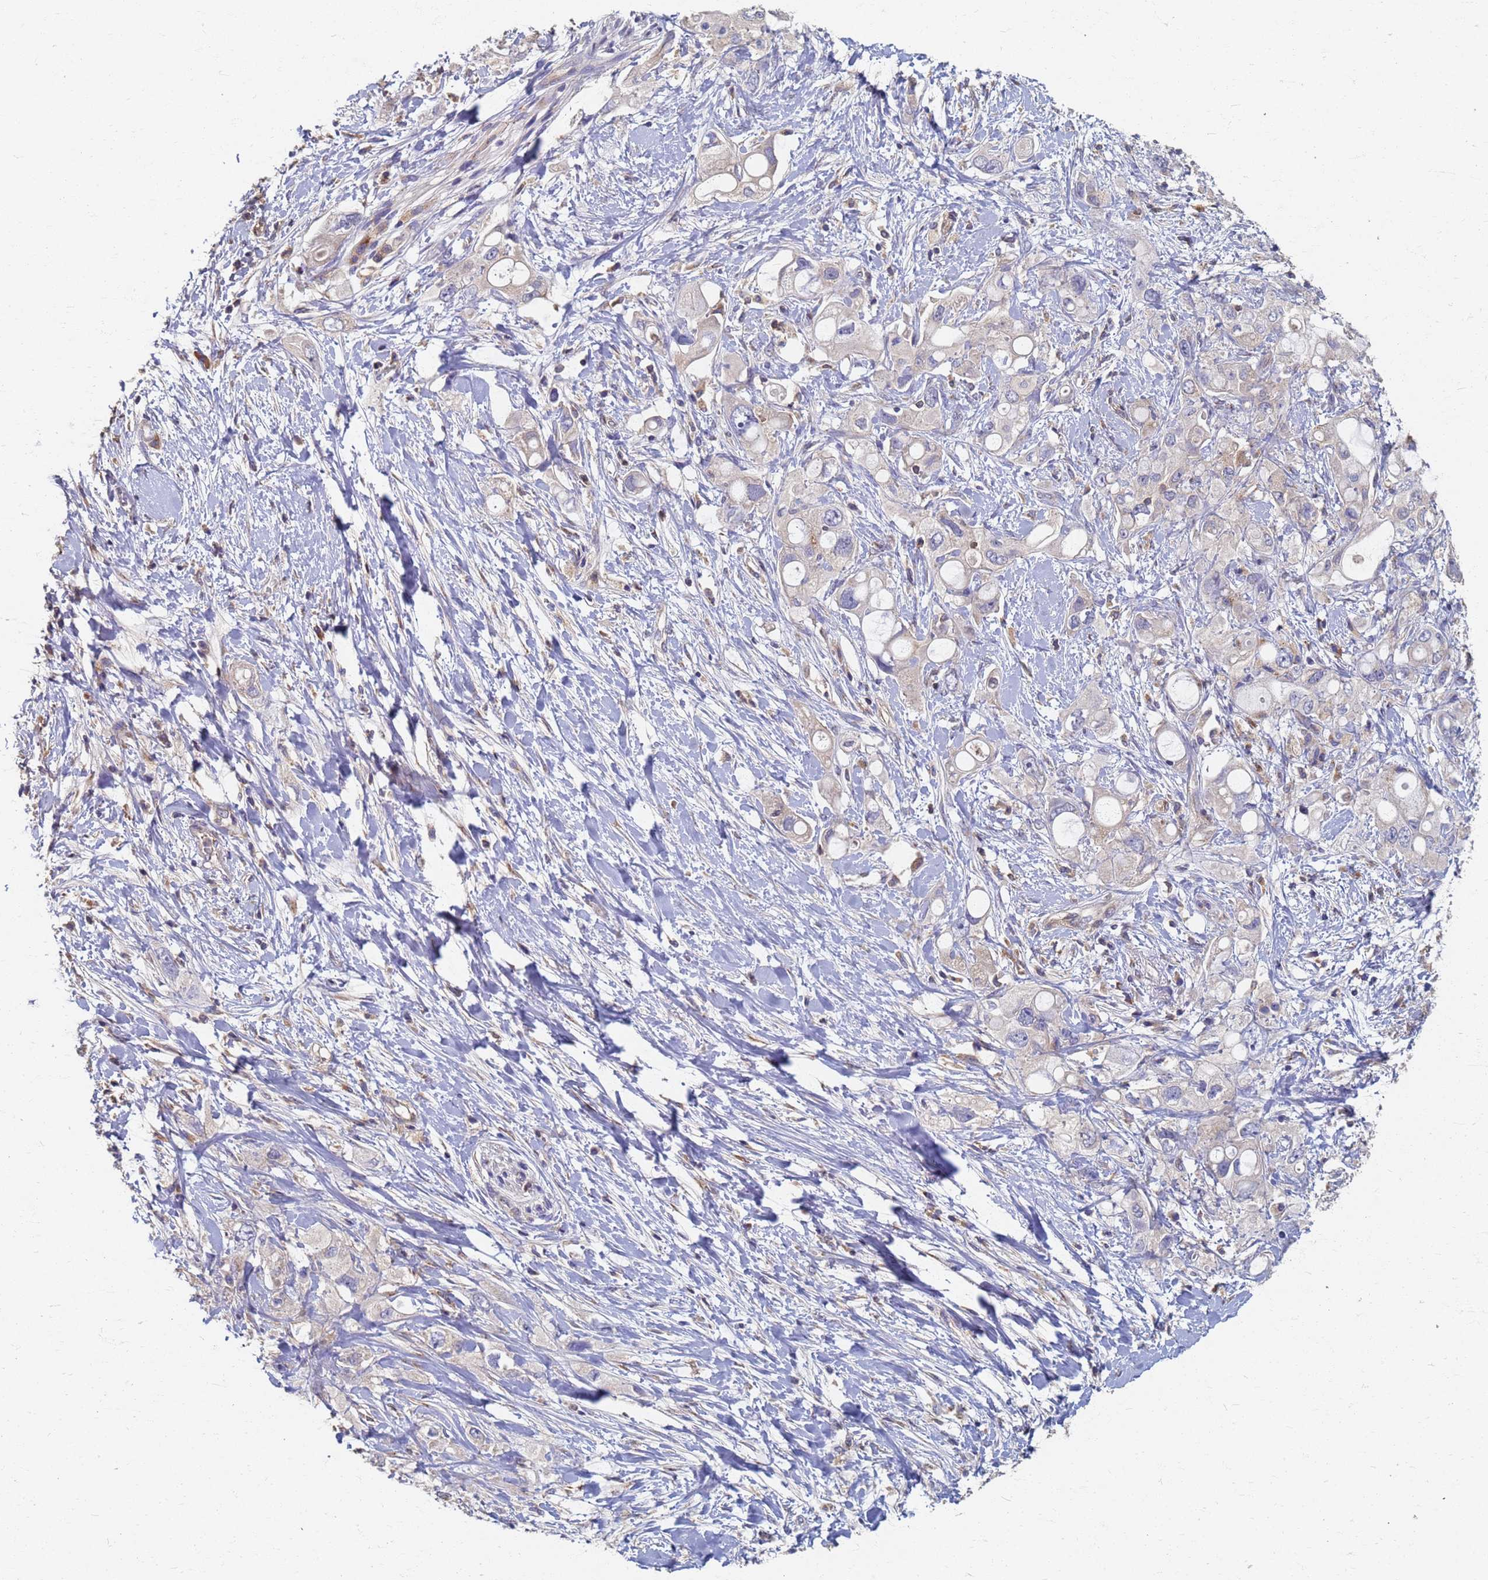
{"staining": {"intensity": "negative", "quantity": "none", "location": "none"}, "tissue": "pancreatic cancer", "cell_type": "Tumor cells", "image_type": "cancer", "snomed": [{"axis": "morphology", "description": "Adenocarcinoma, NOS"}, {"axis": "topography", "description": "Pancreas"}], "caption": "Tumor cells are negative for brown protein staining in pancreatic cancer. (DAB IHC, high magnification).", "gene": "KRCC1", "patient": {"sex": "female", "age": 56}}